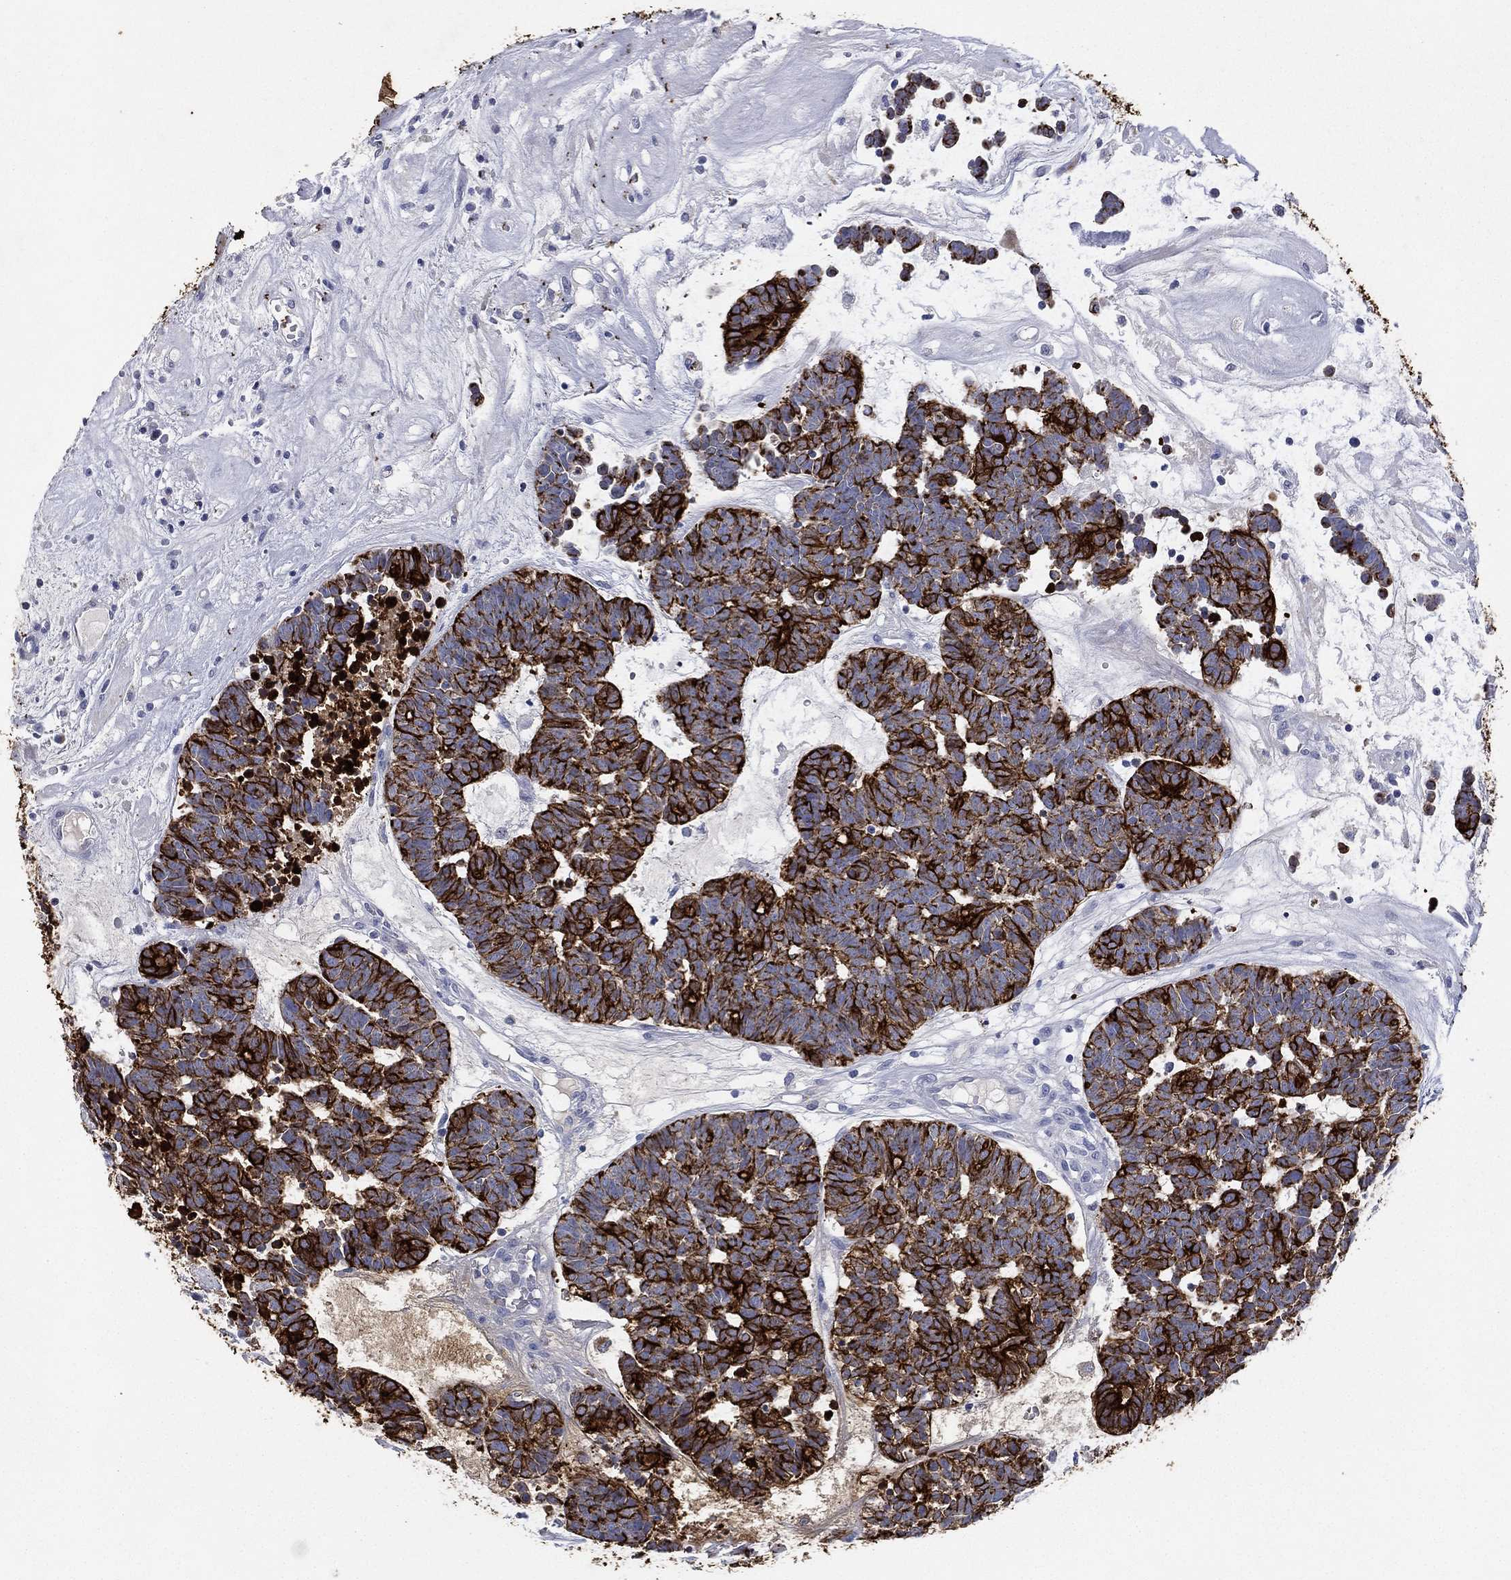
{"staining": {"intensity": "strong", "quantity": ">75%", "location": "cytoplasmic/membranous"}, "tissue": "head and neck cancer", "cell_type": "Tumor cells", "image_type": "cancer", "snomed": [{"axis": "morphology", "description": "Adenocarcinoma, NOS"}, {"axis": "topography", "description": "Head-Neck"}], "caption": "Head and neck adenocarcinoma stained with immunohistochemistry (IHC) demonstrates strong cytoplasmic/membranous staining in approximately >75% of tumor cells. (DAB IHC with brightfield microscopy, high magnification).", "gene": "KRT7", "patient": {"sex": "female", "age": 81}}